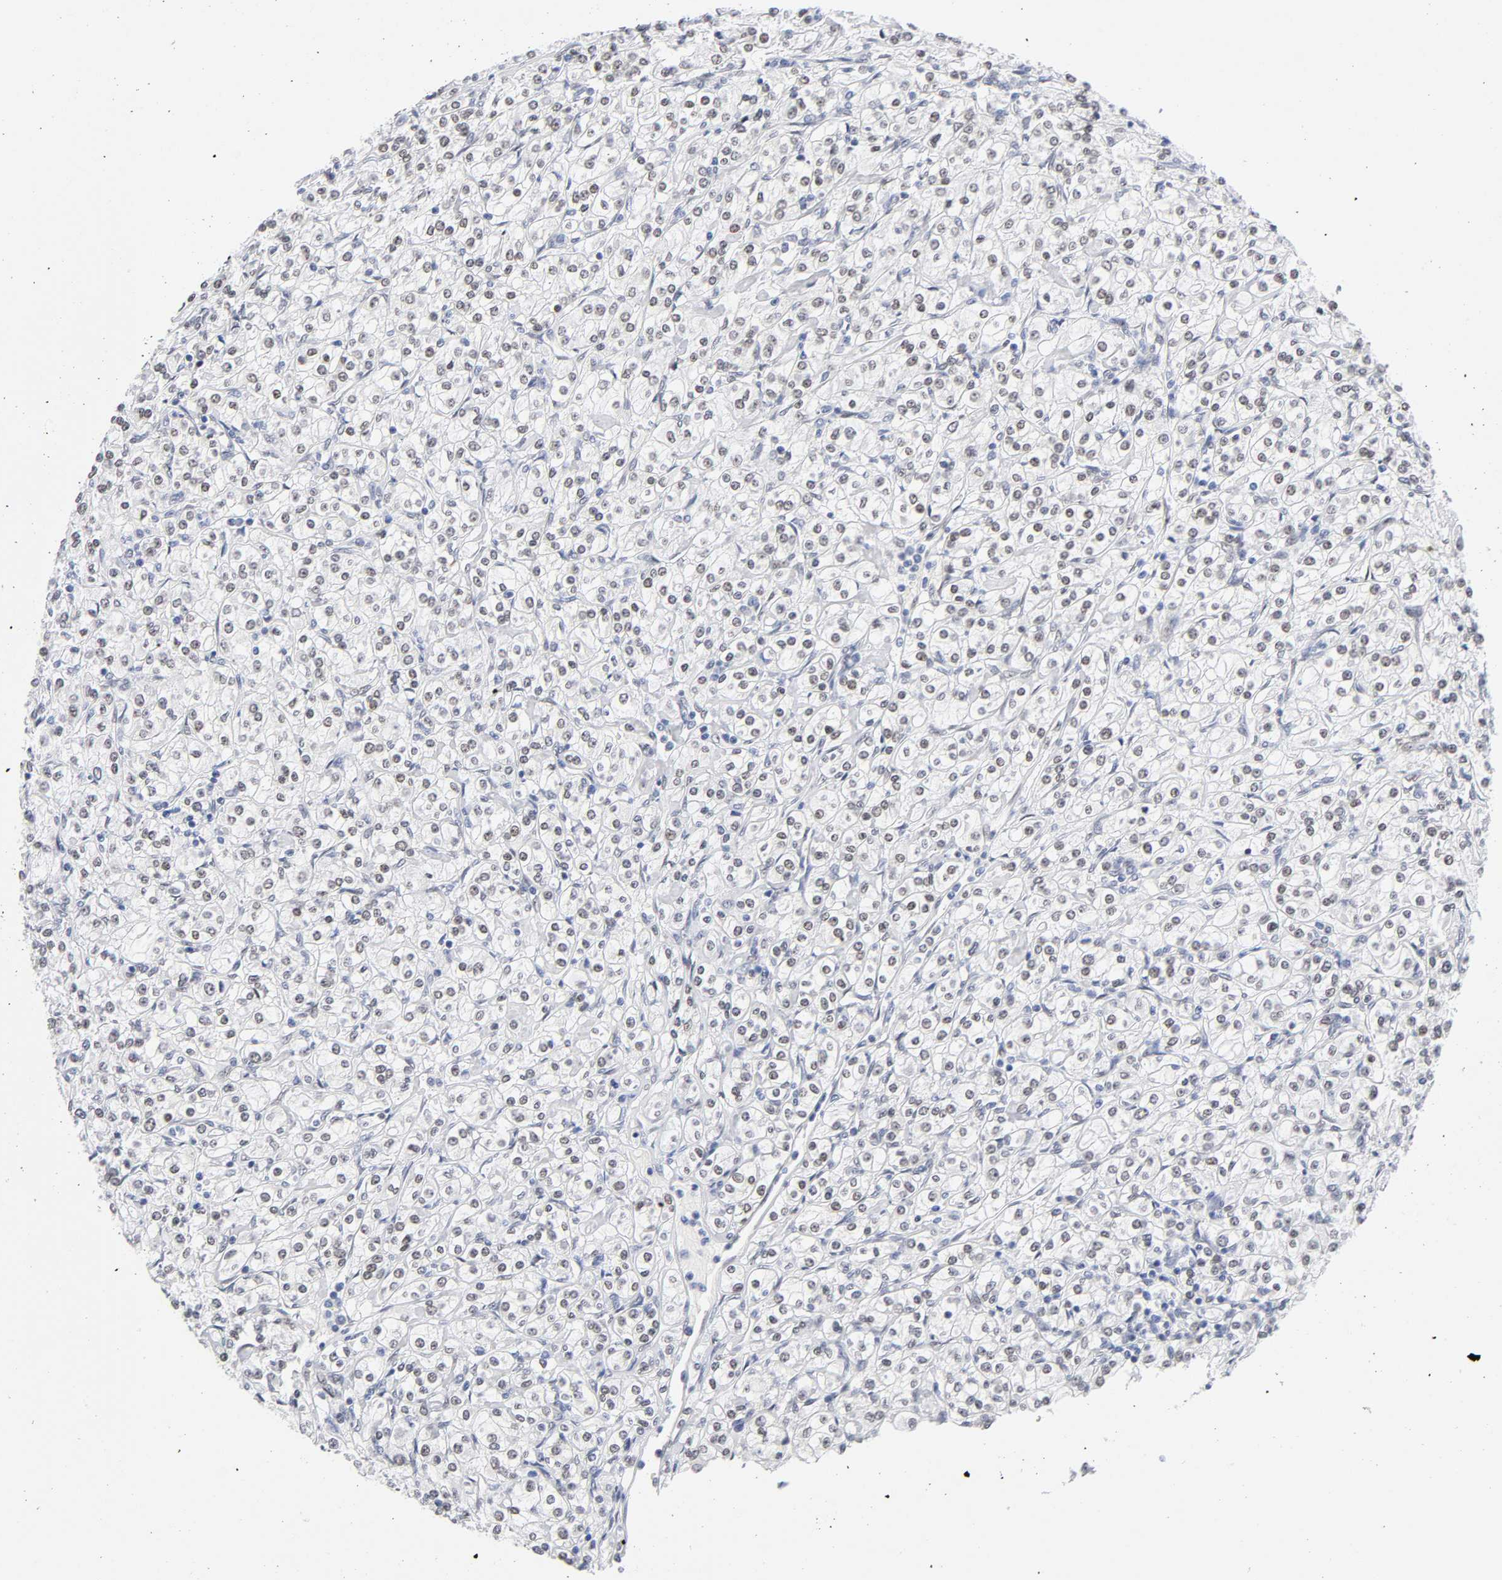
{"staining": {"intensity": "moderate", "quantity": ">75%", "location": "nuclear"}, "tissue": "renal cancer", "cell_type": "Tumor cells", "image_type": "cancer", "snomed": [{"axis": "morphology", "description": "Adenocarcinoma, NOS"}, {"axis": "topography", "description": "Kidney"}], "caption": "Renal cancer (adenocarcinoma) stained for a protein demonstrates moderate nuclear positivity in tumor cells. The staining was performed using DAB, with brown indicating positive protein expression. Nuclei are stained blue with hematoxylin.", "gene": "NFIC", "patient": {"sex": "male", "age": 77}}